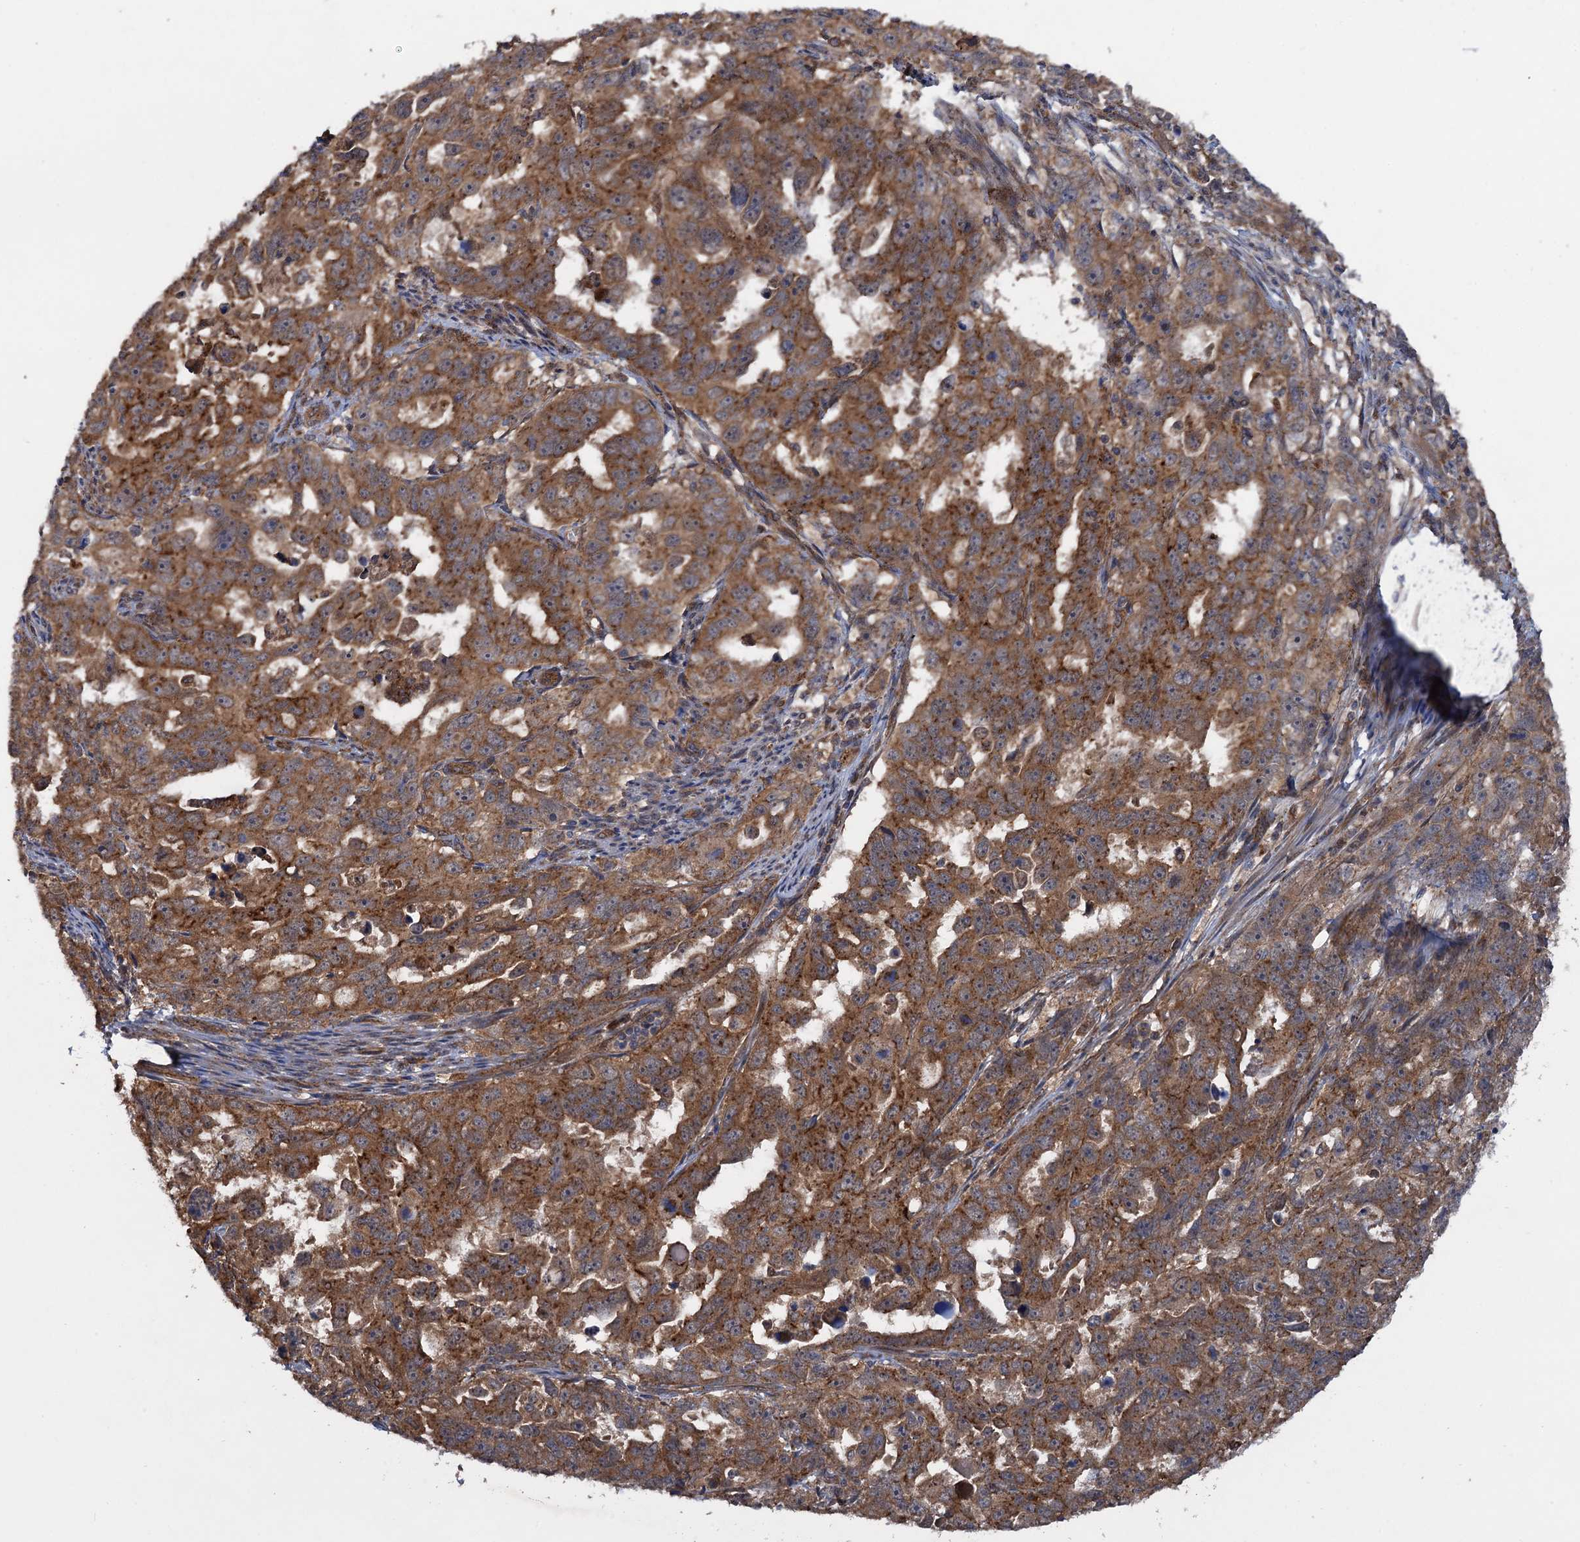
{"staining": {"intensity": "moderate", "quantity": ">75%", "location": "cytoplasmic/membranous"}, "tissue": "endometrial cancer", "cell_type": "Tumor cells", "image_type": "cancer", "snomed": [{"axis": "morphology", "description": "Adenocarcinoma, NOS"}, {"axis": "topography", "description": "Endometrium"}], "caption": "This is a histology image of IHC staining of endometrial cancer, which shows moderate staining in the cytoplasmic/membranous of tumor cells.", "gene": "HAUS1", "patient": {"sex": "female", "age": 65}}